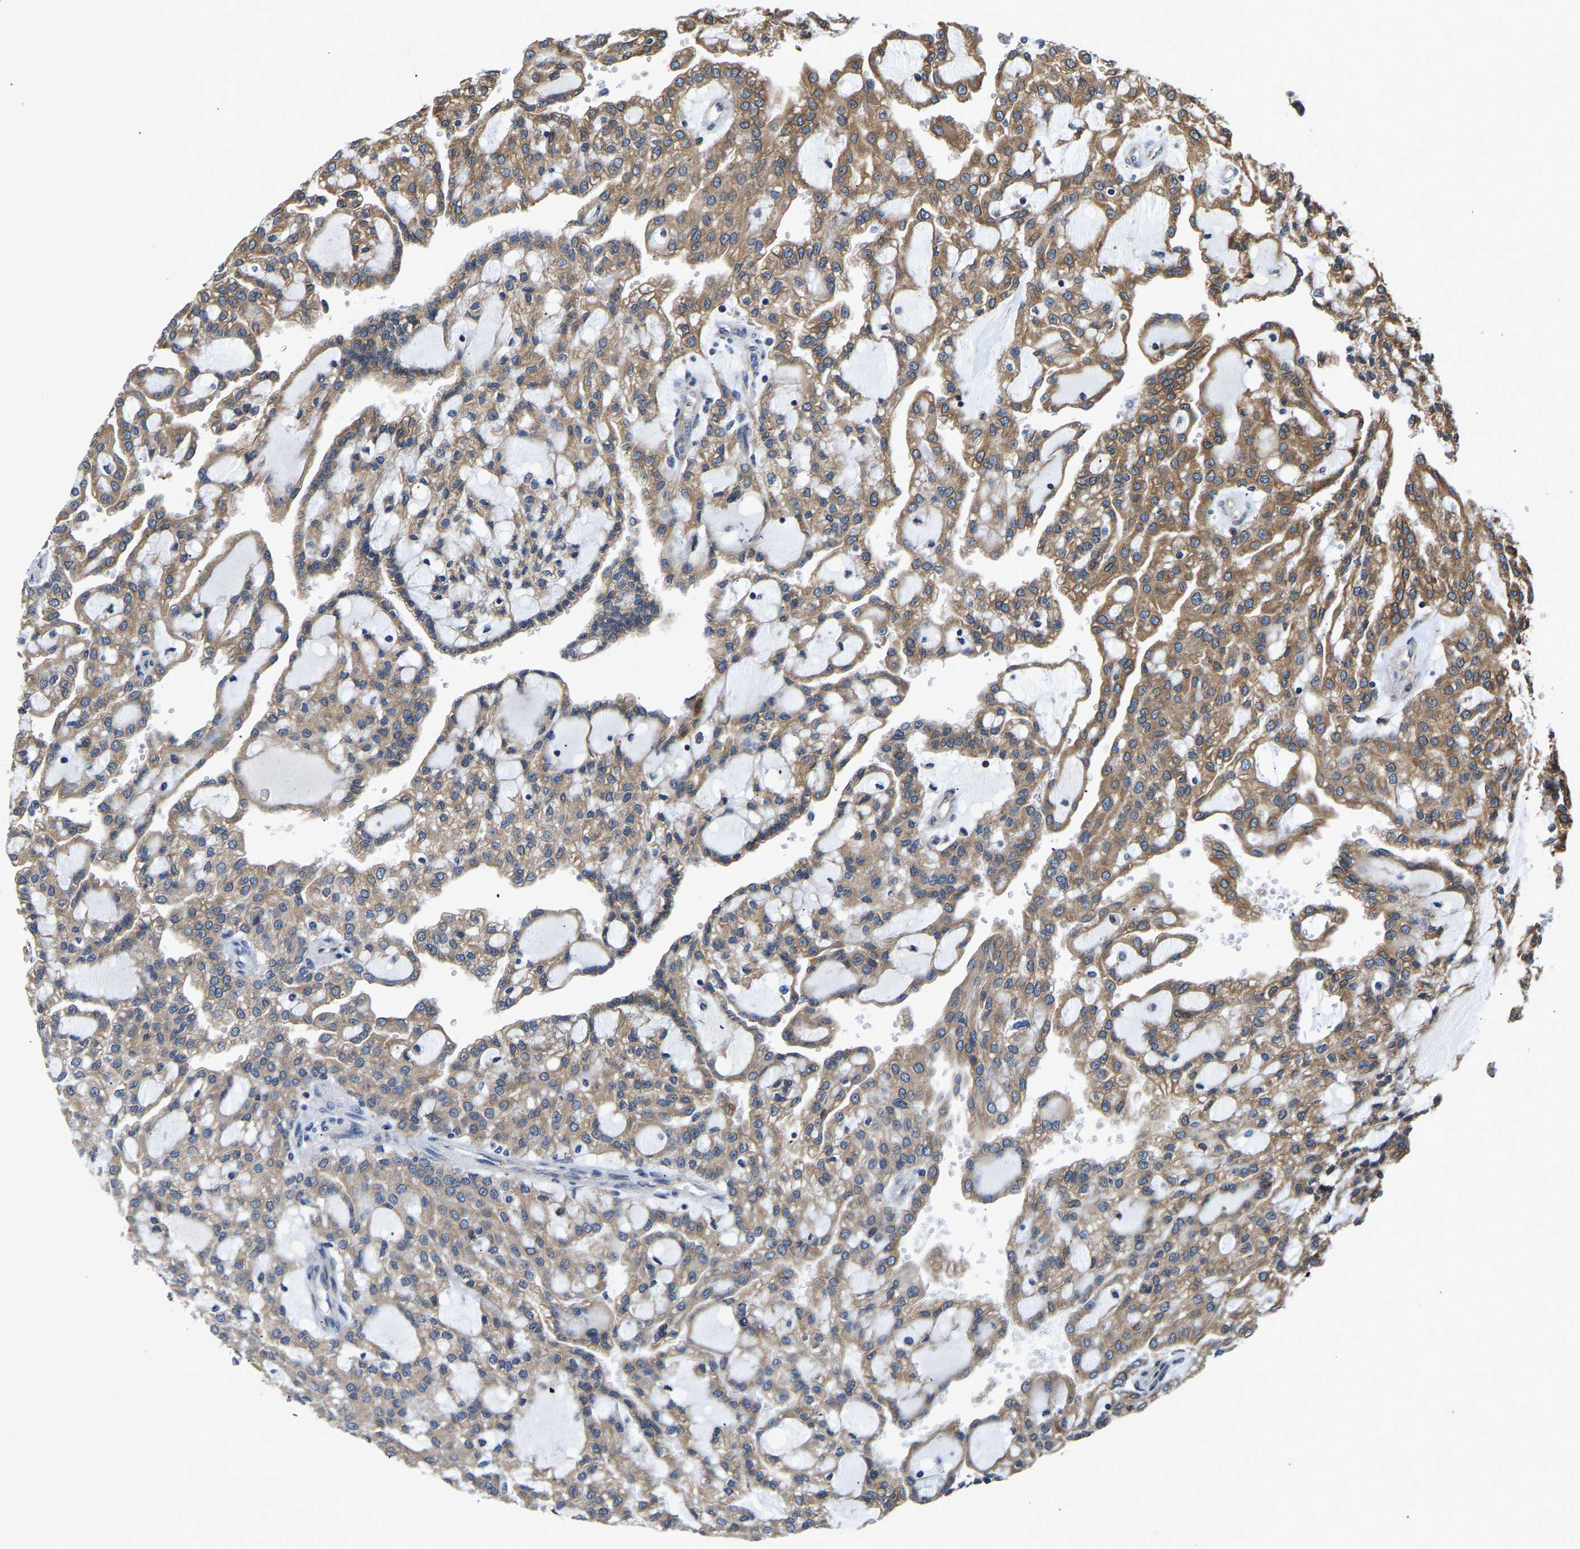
{"staining": {"intensity": "moderate", "quantity": ">75%", "location": "cytoplasmic/membranous"}, "tissue": "renal cancer", "cell_type": "Tumor cells", "image_type": "cancer", "snomed": [{"axis": "morphology", "description": "Adenocarcinoma, NOS"}, {"axis": "topography", "description": "Kidney"}], "caption": "Immunohistochemical staining of human renal adenocarcinoma demonstrates medium levels of moderate cytoplasmic/membranous protein staining in about >75% of tumor cells.", "gene": "ARL6IP5", "patient": {"sex": "male", "age": 63}}